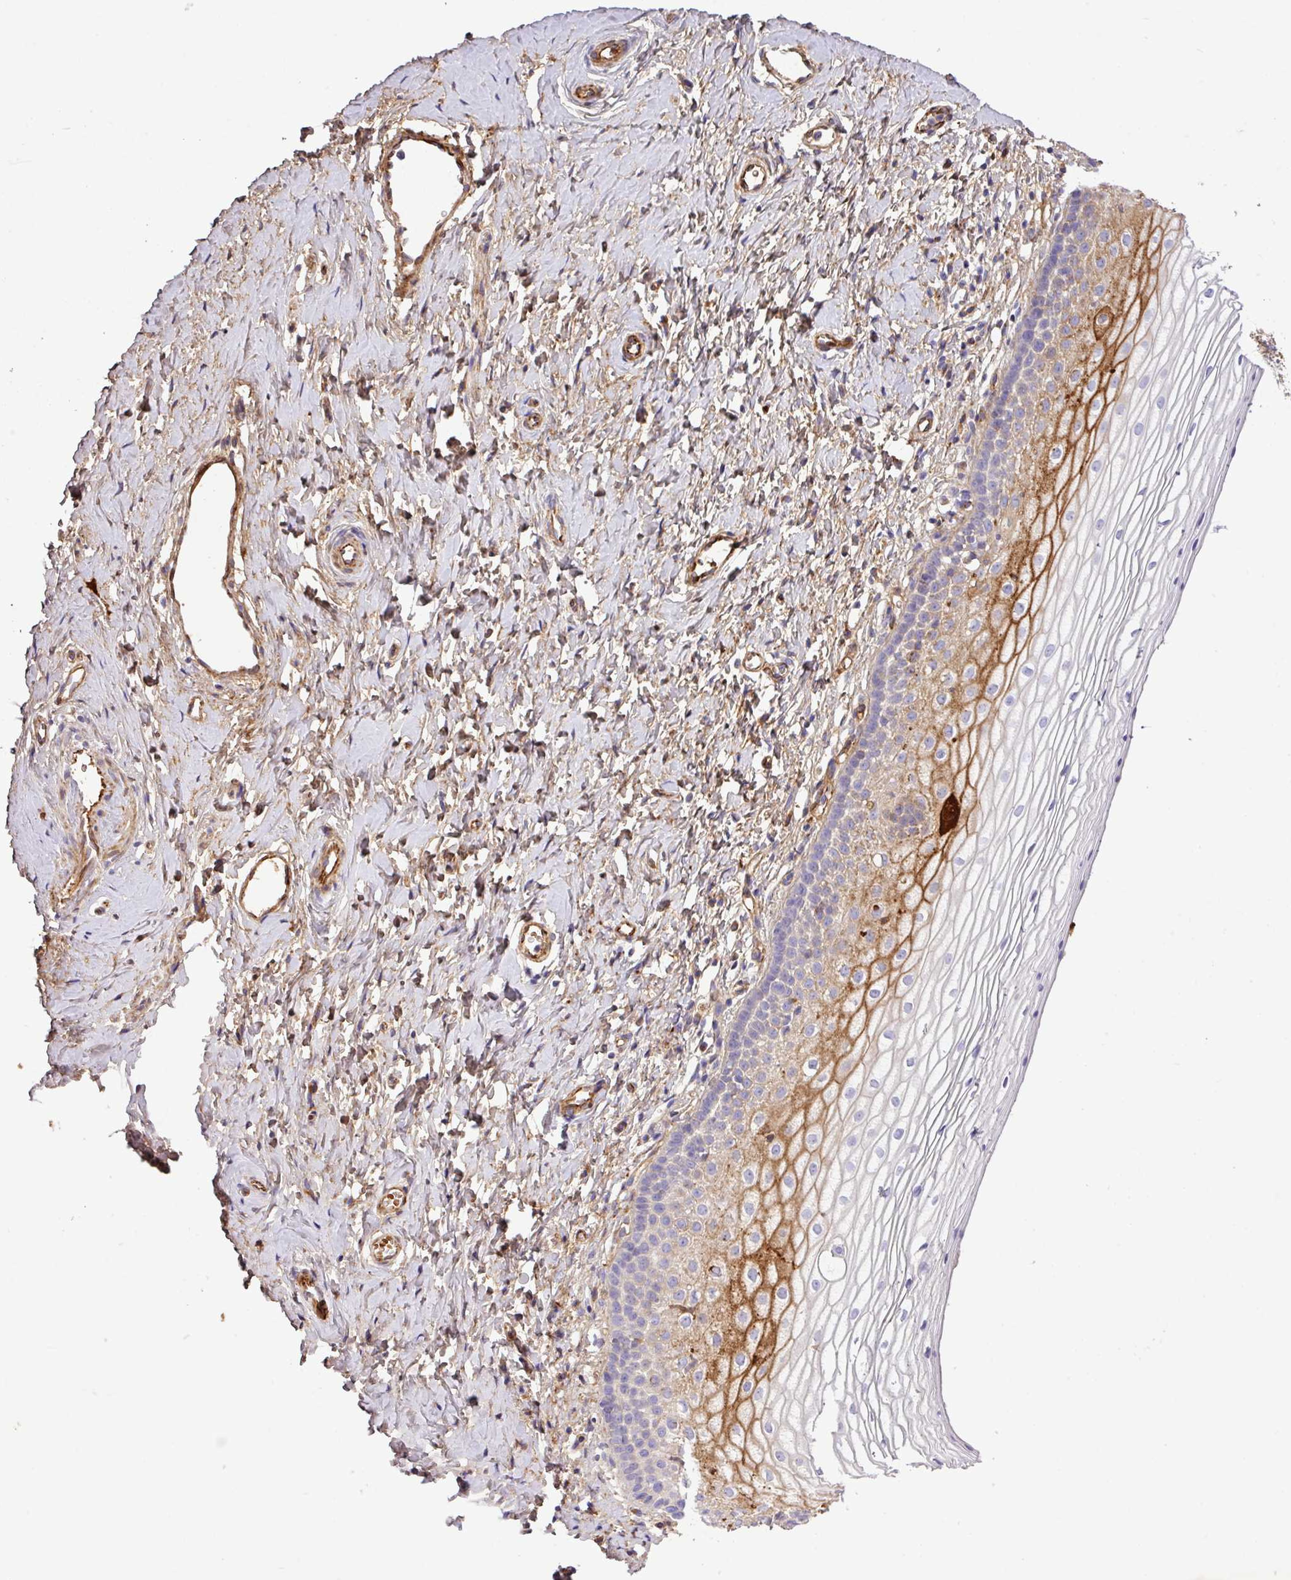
{"staining": {"intensity": "moderate", "quantity": "<25%", "location": "cytoplasmic/membranous"}, "tissue": "vagina", "cell_type": "Squamous epithelial cells", "image_type": "normal", "snomed": [{"axis": "morphology", "description": "Normal tissue, NOS"}, {"axis": "topography", "description": "Vagina"}], "caption": "IHC (DAB) staining of benign human vagina exhibits moderate cytoplasmic/membranous protein expression in approximately <25% of squamous epithelial cells. The protein is stained brown, and the nuclei are stained in blue (DAB (3,3'-diaminobenzidine) IHC with brightfield microscopy, high magnification).", "gene": "CTXN2", "patient": {"sex": "female", "age": 56}}